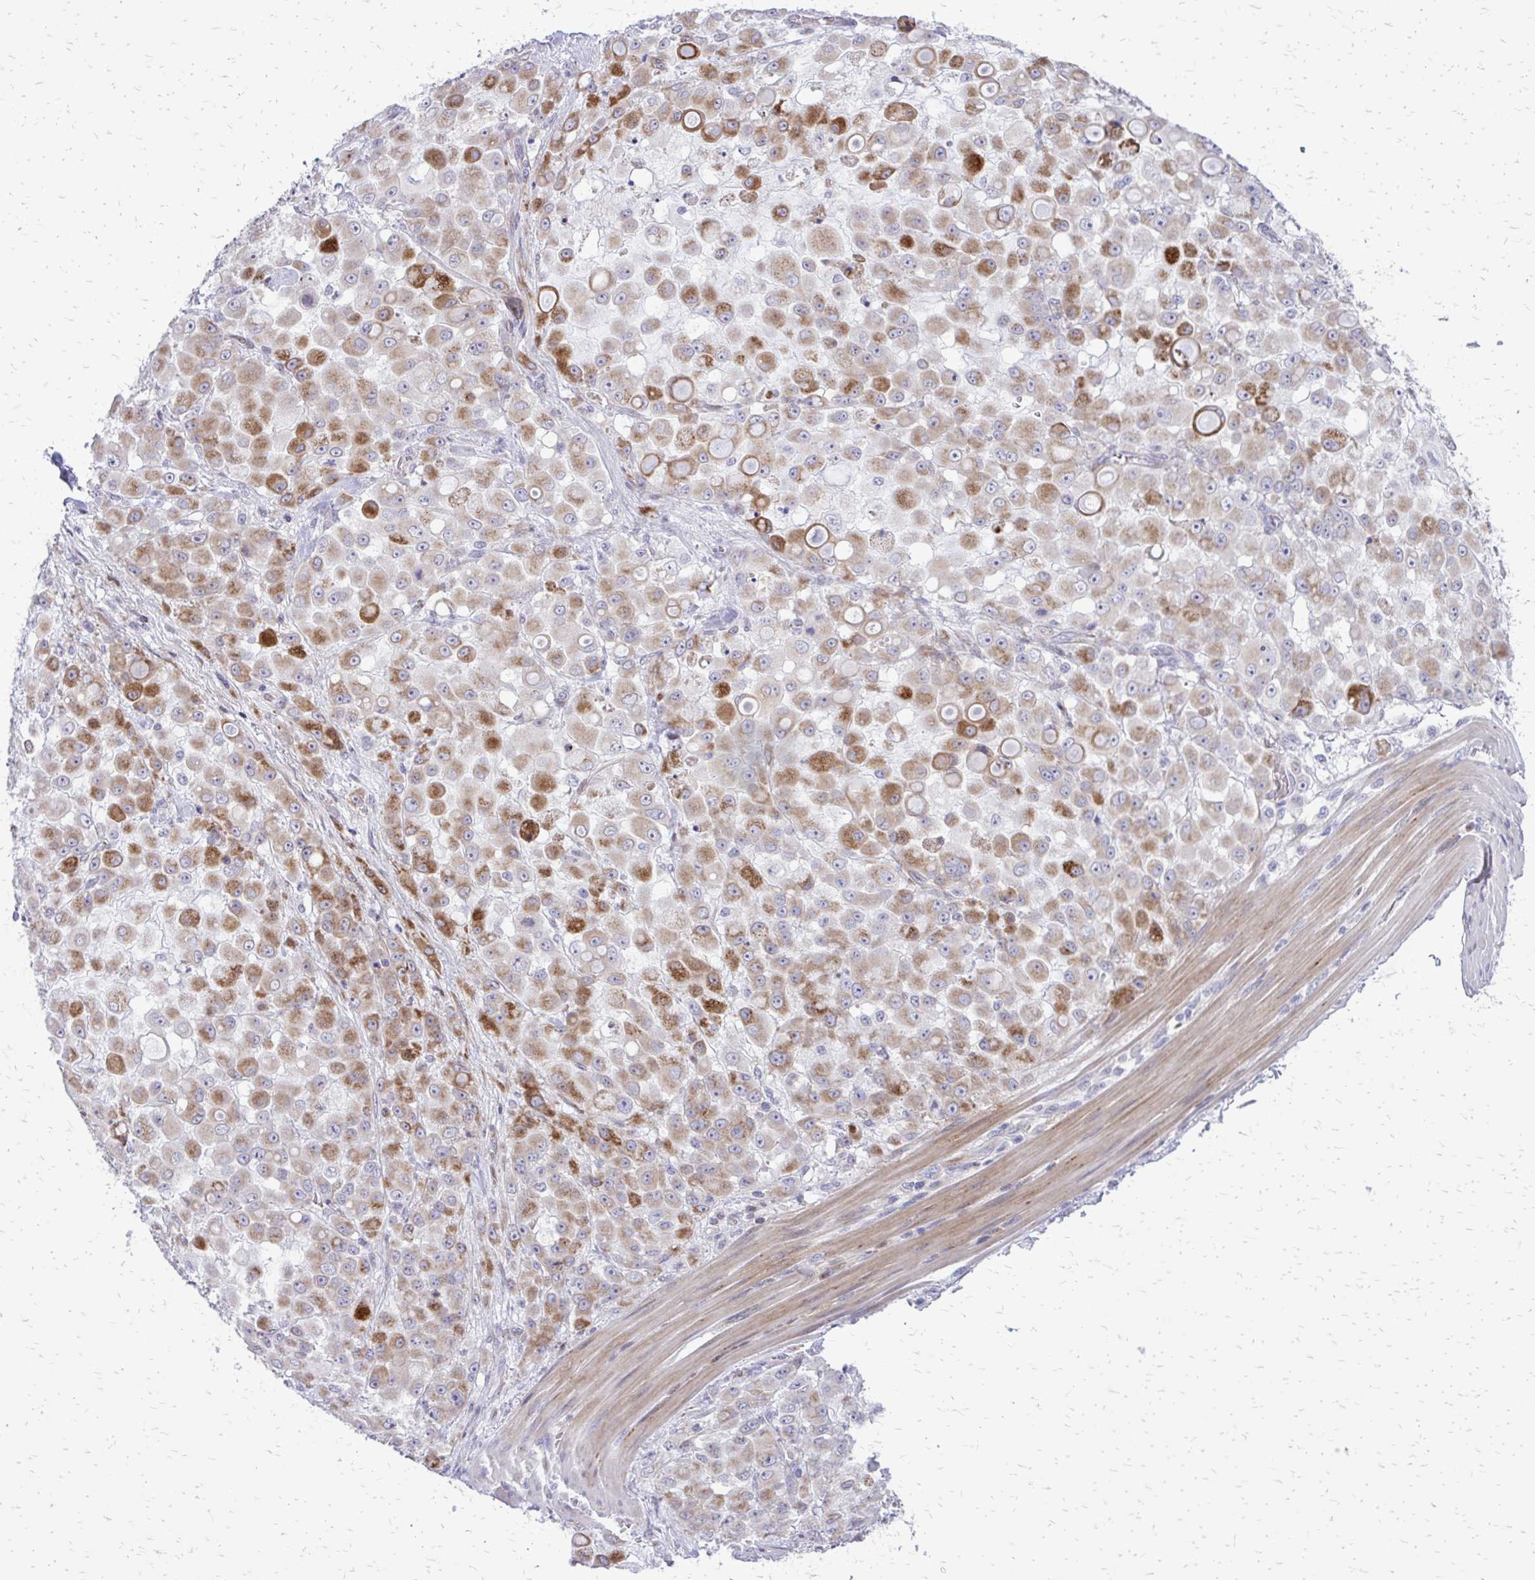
{"staining": {"intensity": "strong", "quantity": "25%-75%", "location": "cytoplasmic/membranous"}, "tissue": "stomach cancer", "cell_type": "Tumor cells", "image_type": "cancer", "snomed": [{"axis": "morphology", "description": "Adenocarcinoma, NOS"}, {"axis": "topography", "description": "Stomach"}], "caption": "Human stomach cancer (adenocarcinoma) stained with a protein marker exhibits strong staining in tumor cells.", "gene": "FUNDC2", "patient": {"sex": "female", "age": 76}}